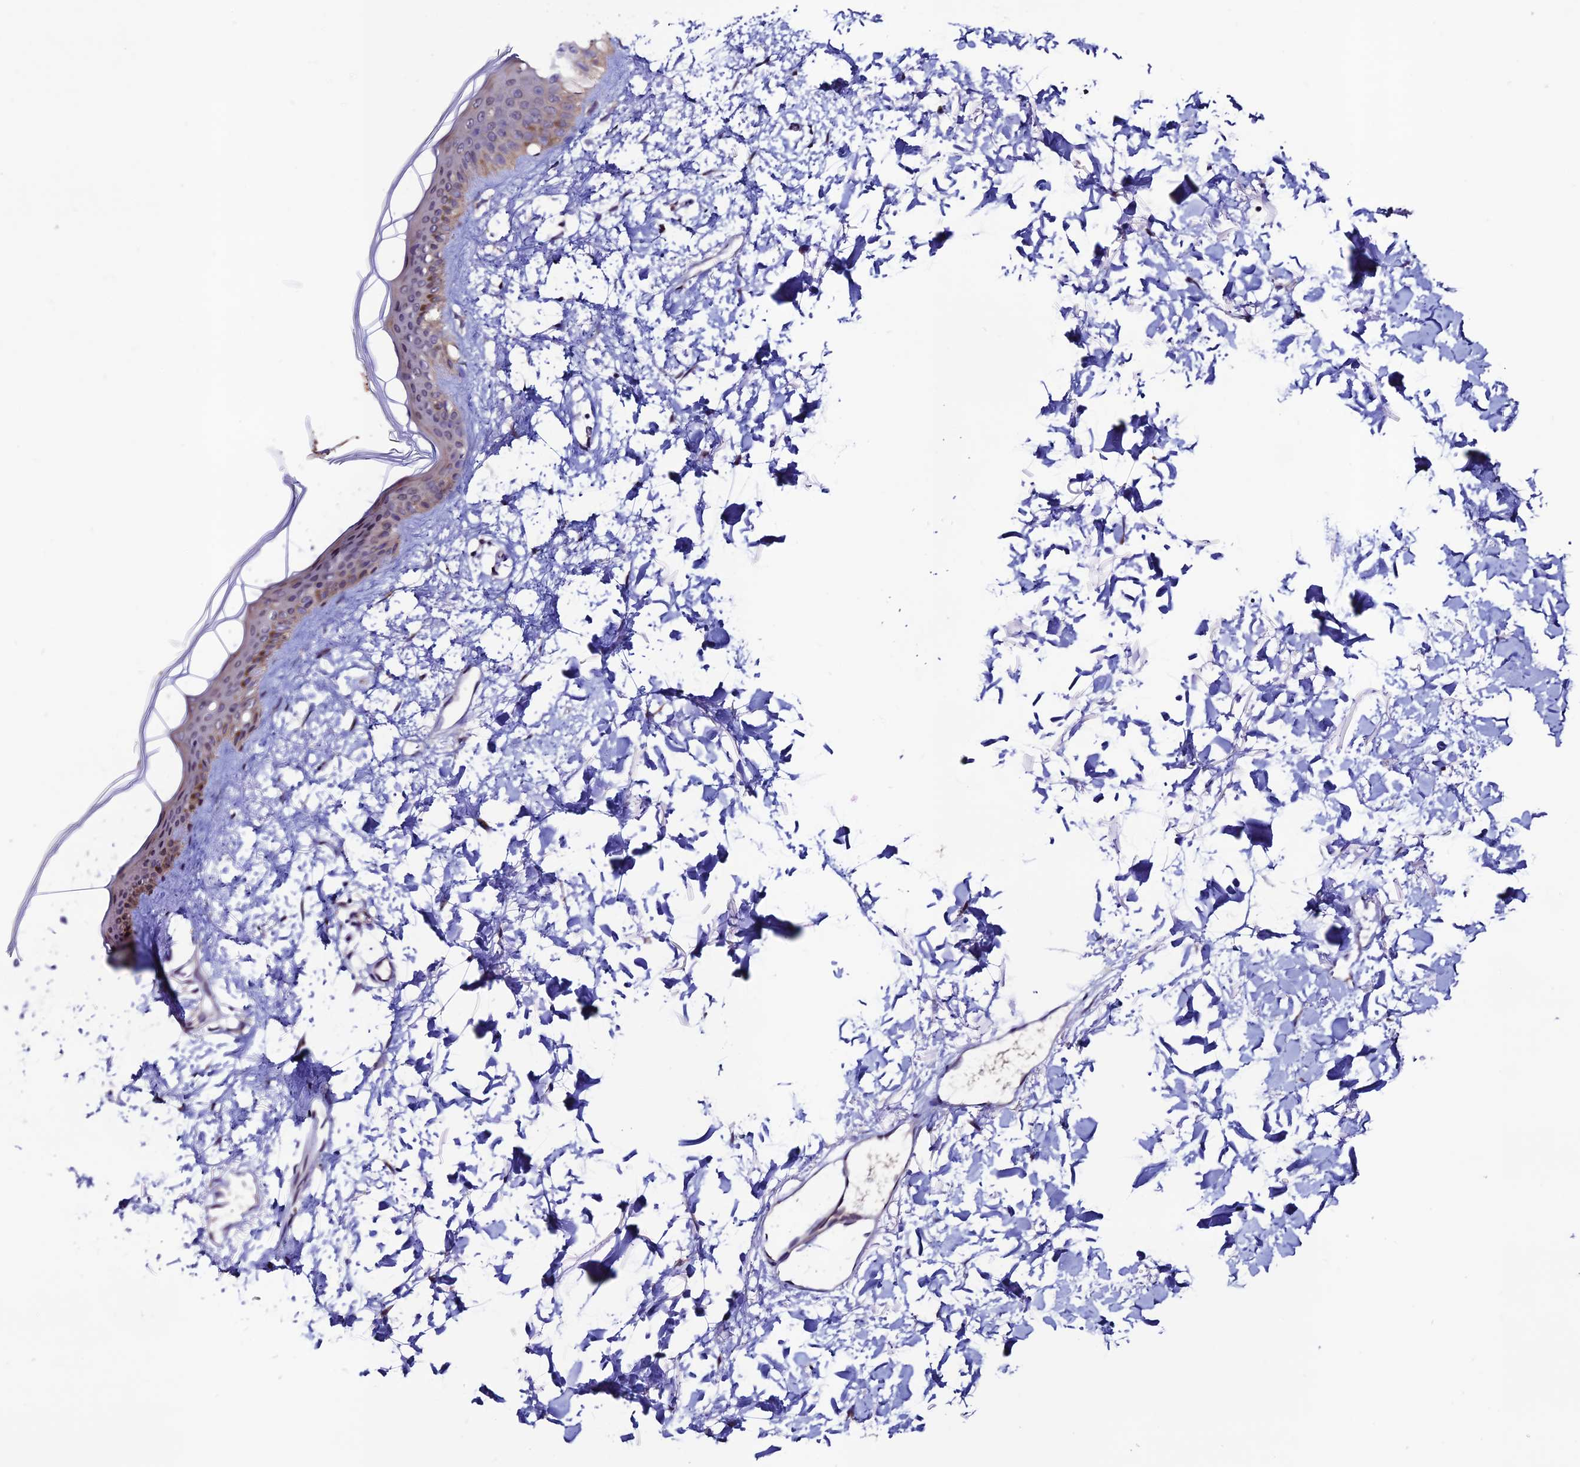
{"staining": {"intensity": "negative", "quantity": "none", "location": "none"}, "tissue": "skin", "cell_type": "Fibroblasts", "image_type": "normal", "snomed": [{"axis": "morphology", "description": "Normal tissue, NOS"}, {"axis": "topography", "description": "Skin"}], "caption": "Immunohistochemistry (IHC) photomicrograph of normal skin stained for a protein (brown), which shows no expression in fibroblasts.", "gene": "FZD8", "patient": {"sex": "female", "age": 58}}